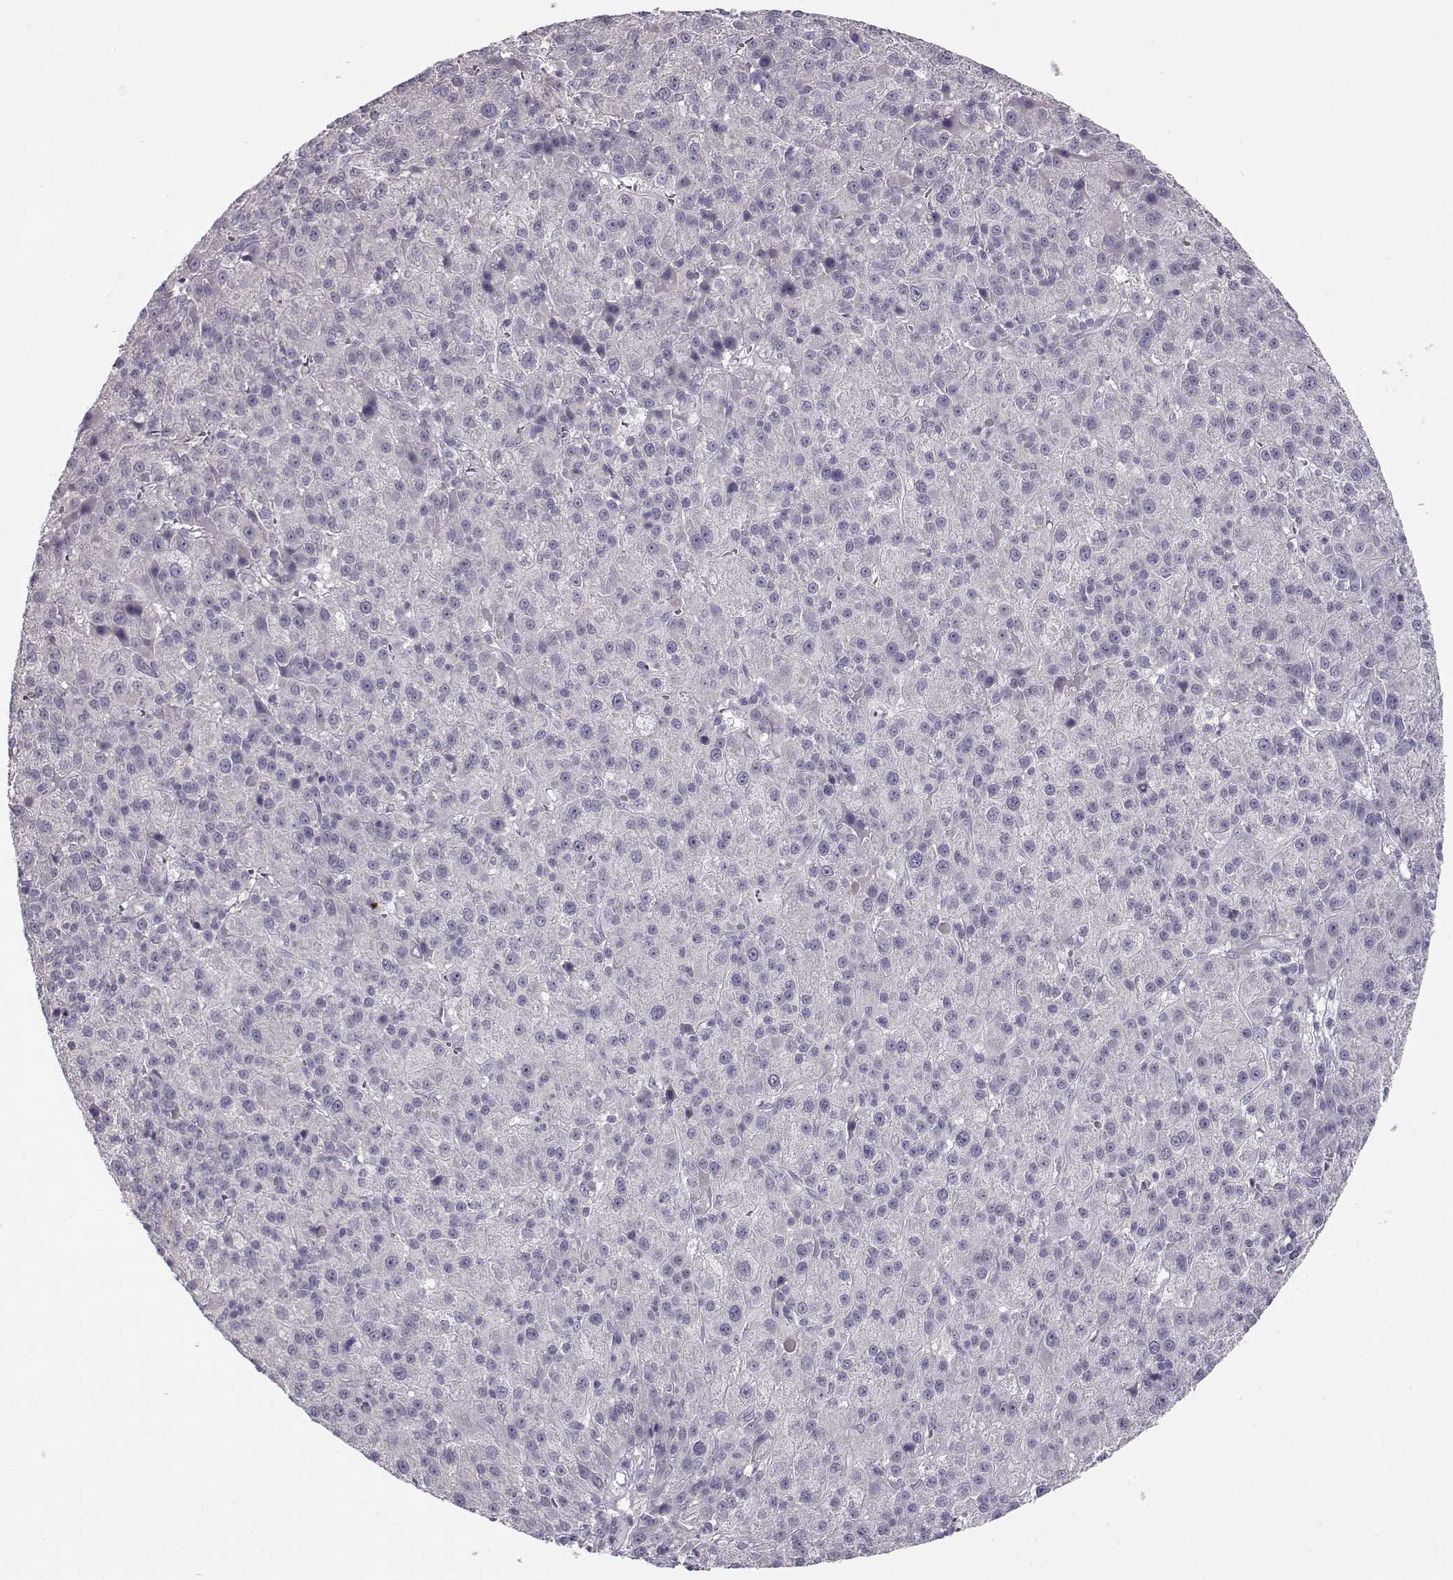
{"staining": {"intensity": "negative", "quantity": "none", "location": "none"}, "tissue": "liver cancer", "cell_type": "Tumor cells", "image_type": "cancer", "snomed": [{"axis": "morphology", "description": "Carcinoma, Hepatocellular, NOS"}, {"axis": "topography", "description": "Liver"}], "caption": "High magnification brightfield microscopy of liver hepatocellular carcinoma stained with DAB (3,3'-diaminobenzidine) (brown) and counterstained with hematoxylin (blue): tumor cells show no significant positivity.", "gene": "GRK1", "patient": {"sex": "female", "age": 60}}